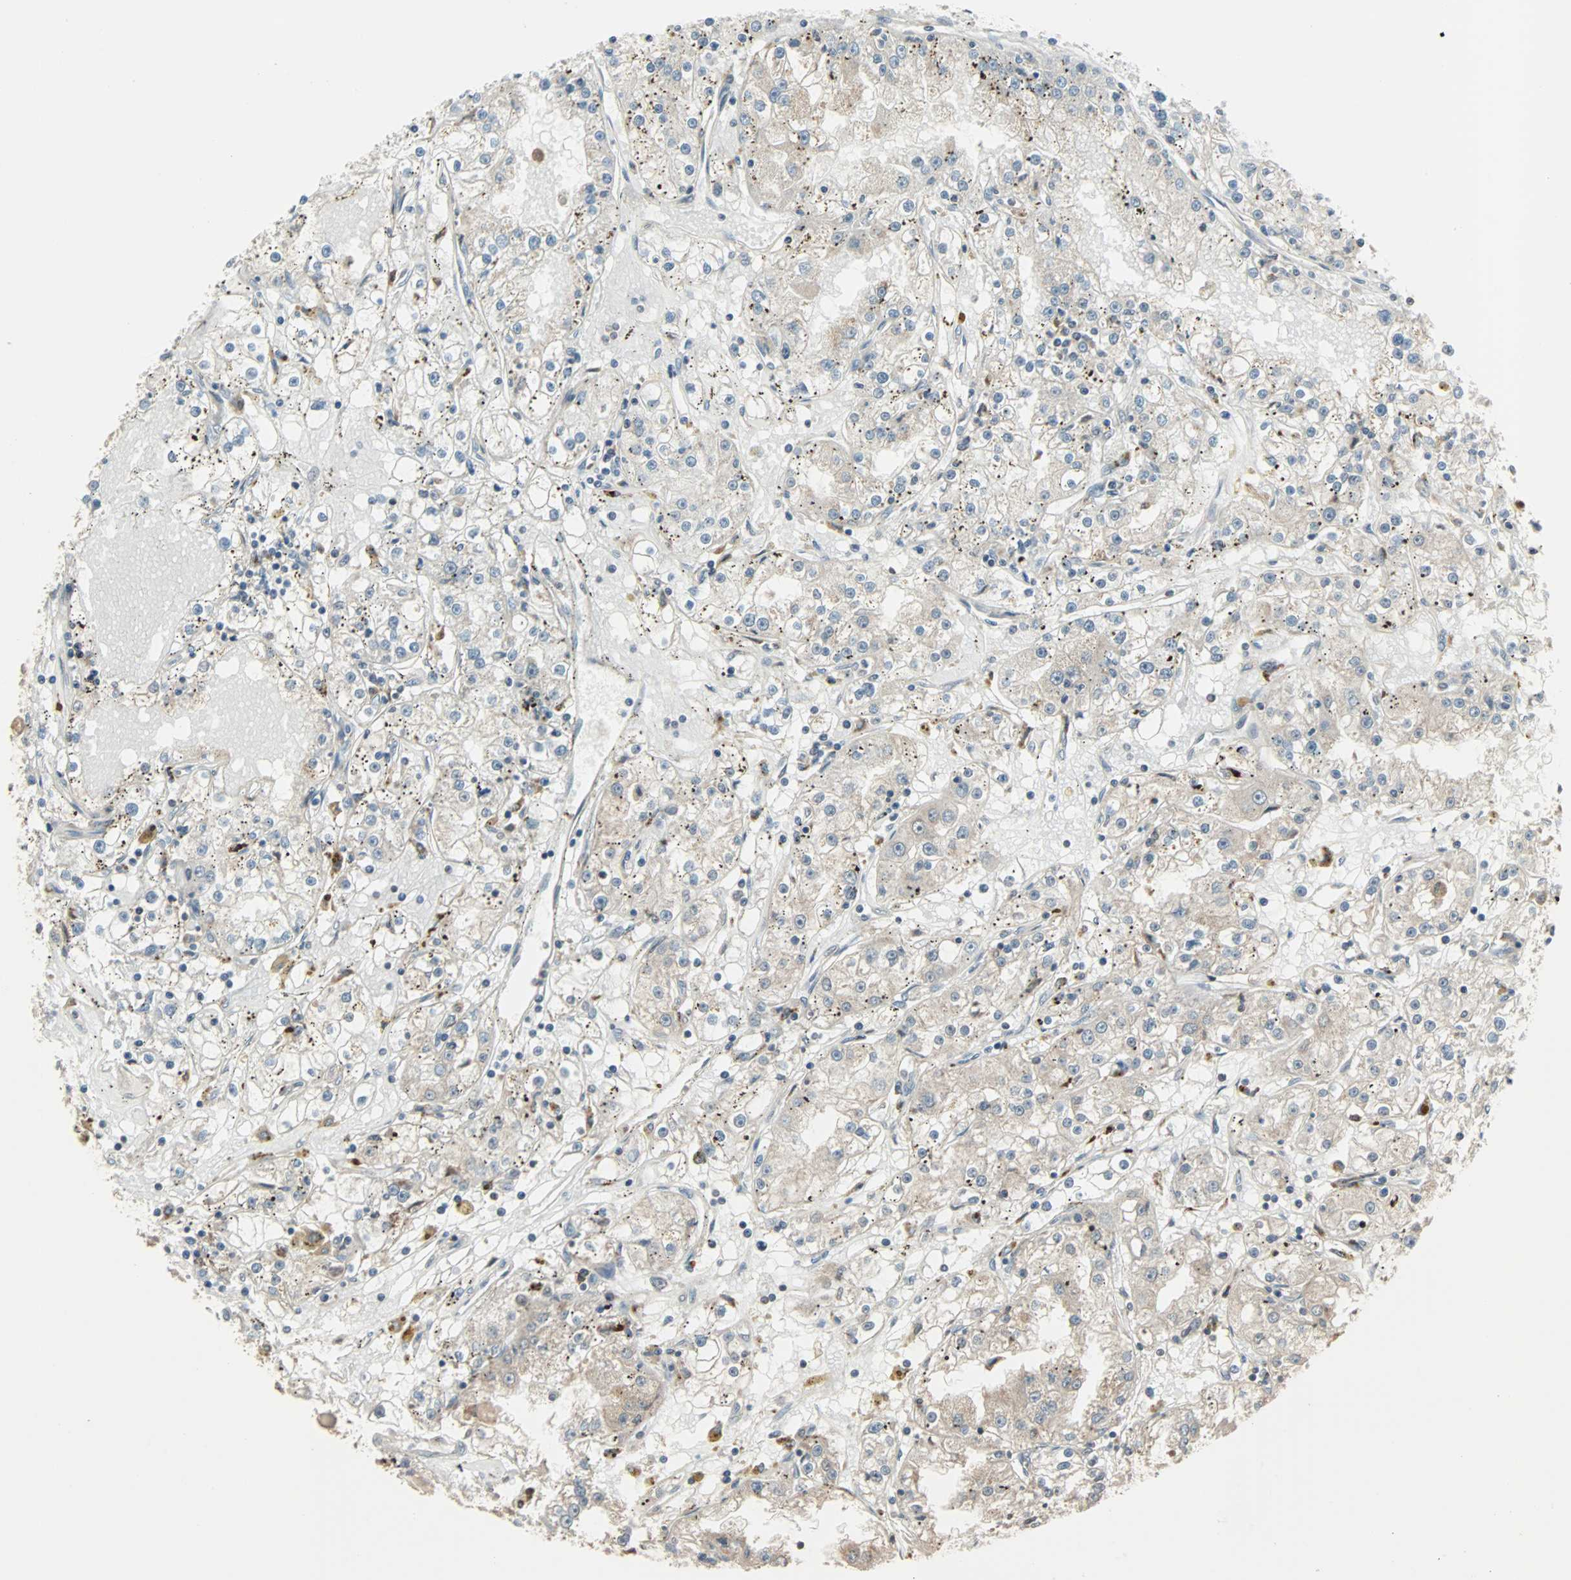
{"staining": {"intensity": "weak", "quantity": "25%-75%", "location": "cytoplasmic/membranous"}, "tissue": "renal cancer", "cell_type": "Tumor cells", "image_type": "cancer", "snomed": [{"axis": "morphology", "description": "Adenocarcinoma, NOS"}, {"axis": "topography", "description": "Kidney"}], "caption": "Immunohistochemical staining of adenocarcinoma (renal) displays low levels of weak cytoplasmic/membranous protein expression in about 25%-75% of tumor cells.", "gene": "KDM4A", "patient": {"sex": "male", "age": 56}}